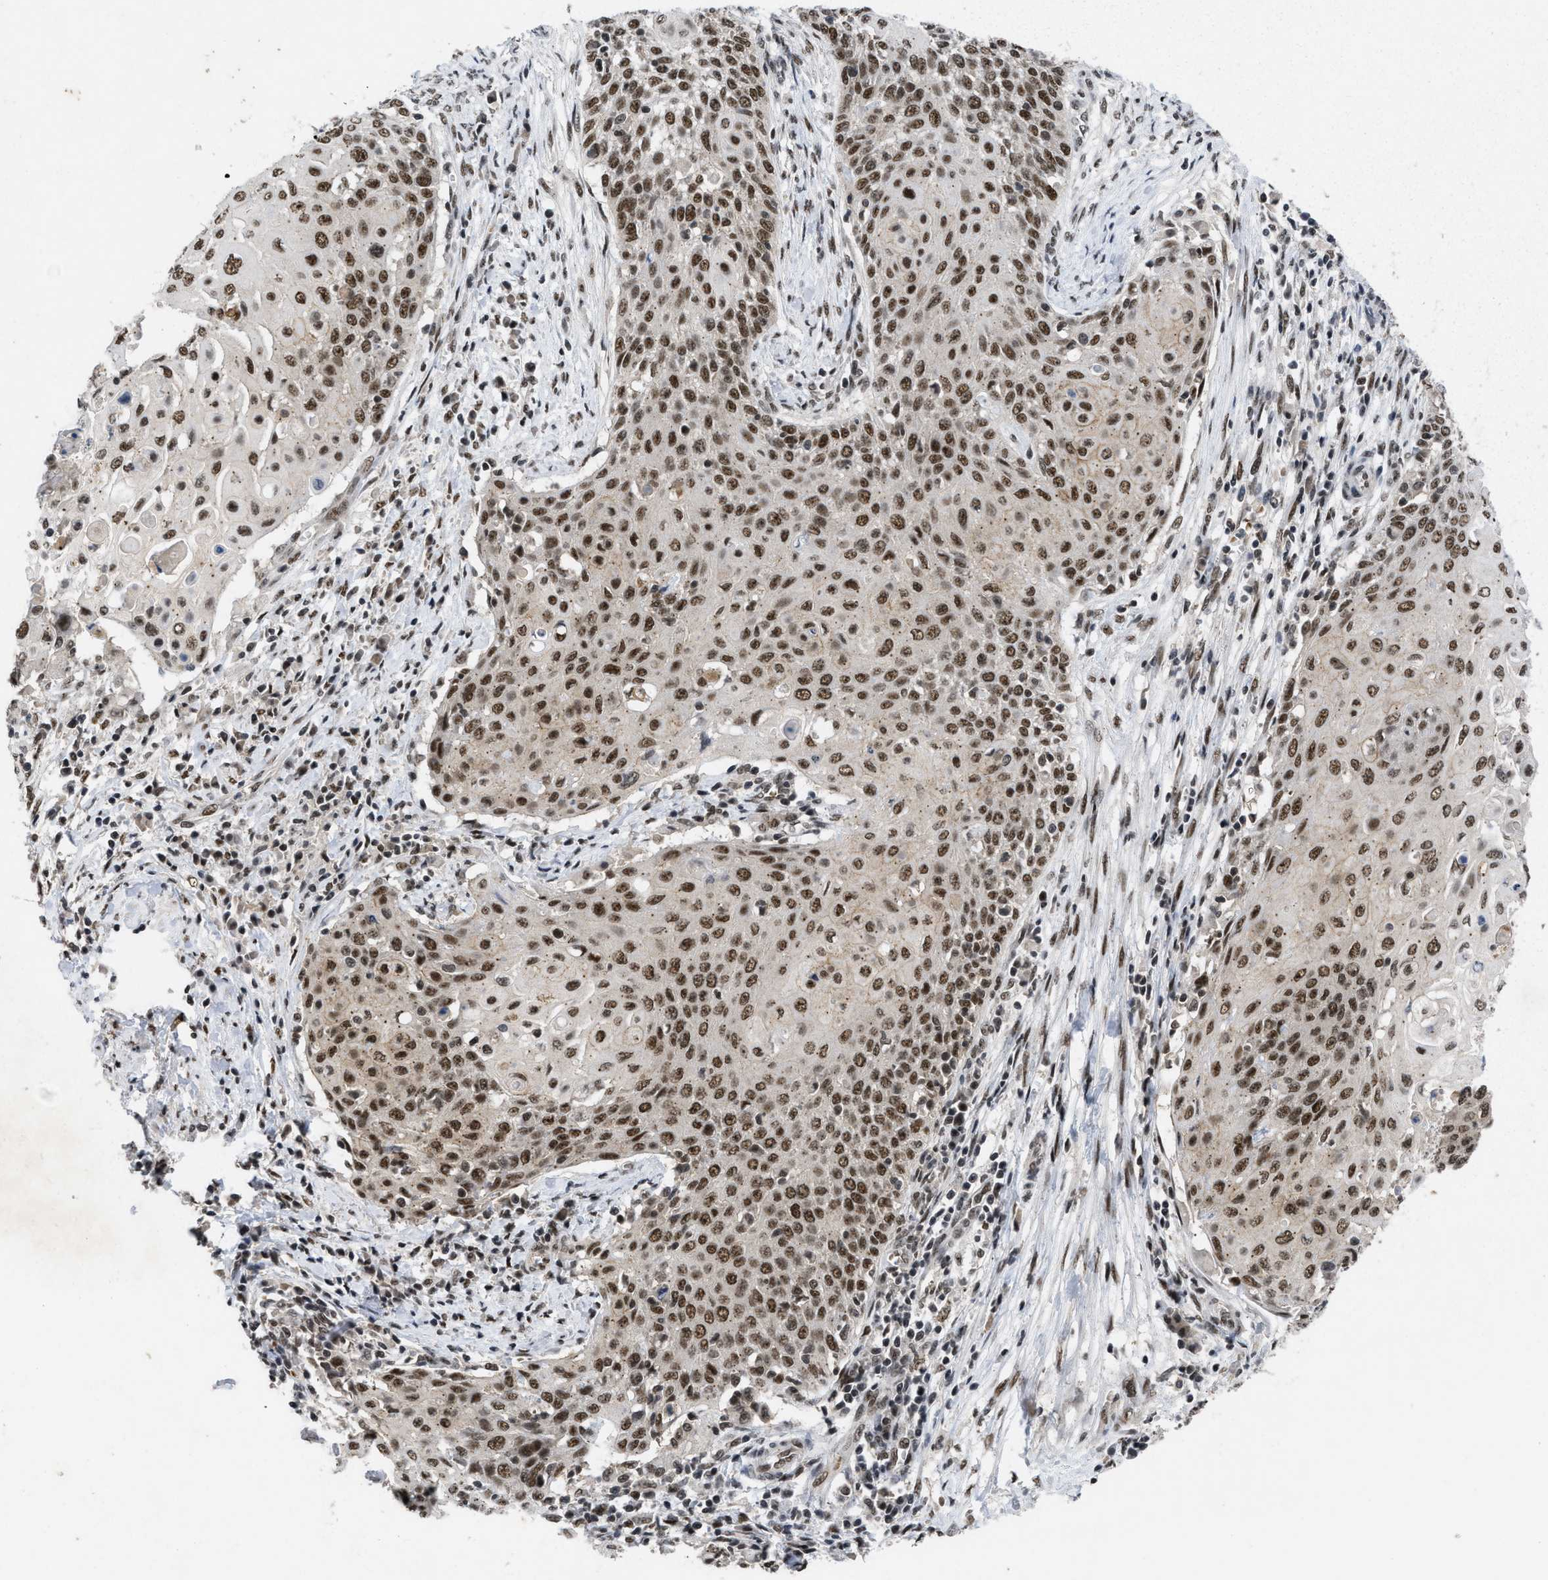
{"staining": {"intensity": "moderate", "quantity": ">75%", "location": "nuclear"}, "tissue": "cervical cancer", "cell_type": "Tumor cells", "image_type": "cancer", "snomed": [{"axis": "morphology", "description": "Squamous cell carcinoma, NOS"}, {"axis": "topography", "description": "Cervix"}], "caption": "The image shows staining of squamous cell carcinoma (cervical), revealing moderate nuclear protein expression (brown color) within tumor cells. The protein is shown in brown color, while the nuclei are stained blue.", "gene": "ZNF346", "patient": {"sex": "female", "age": 39}}